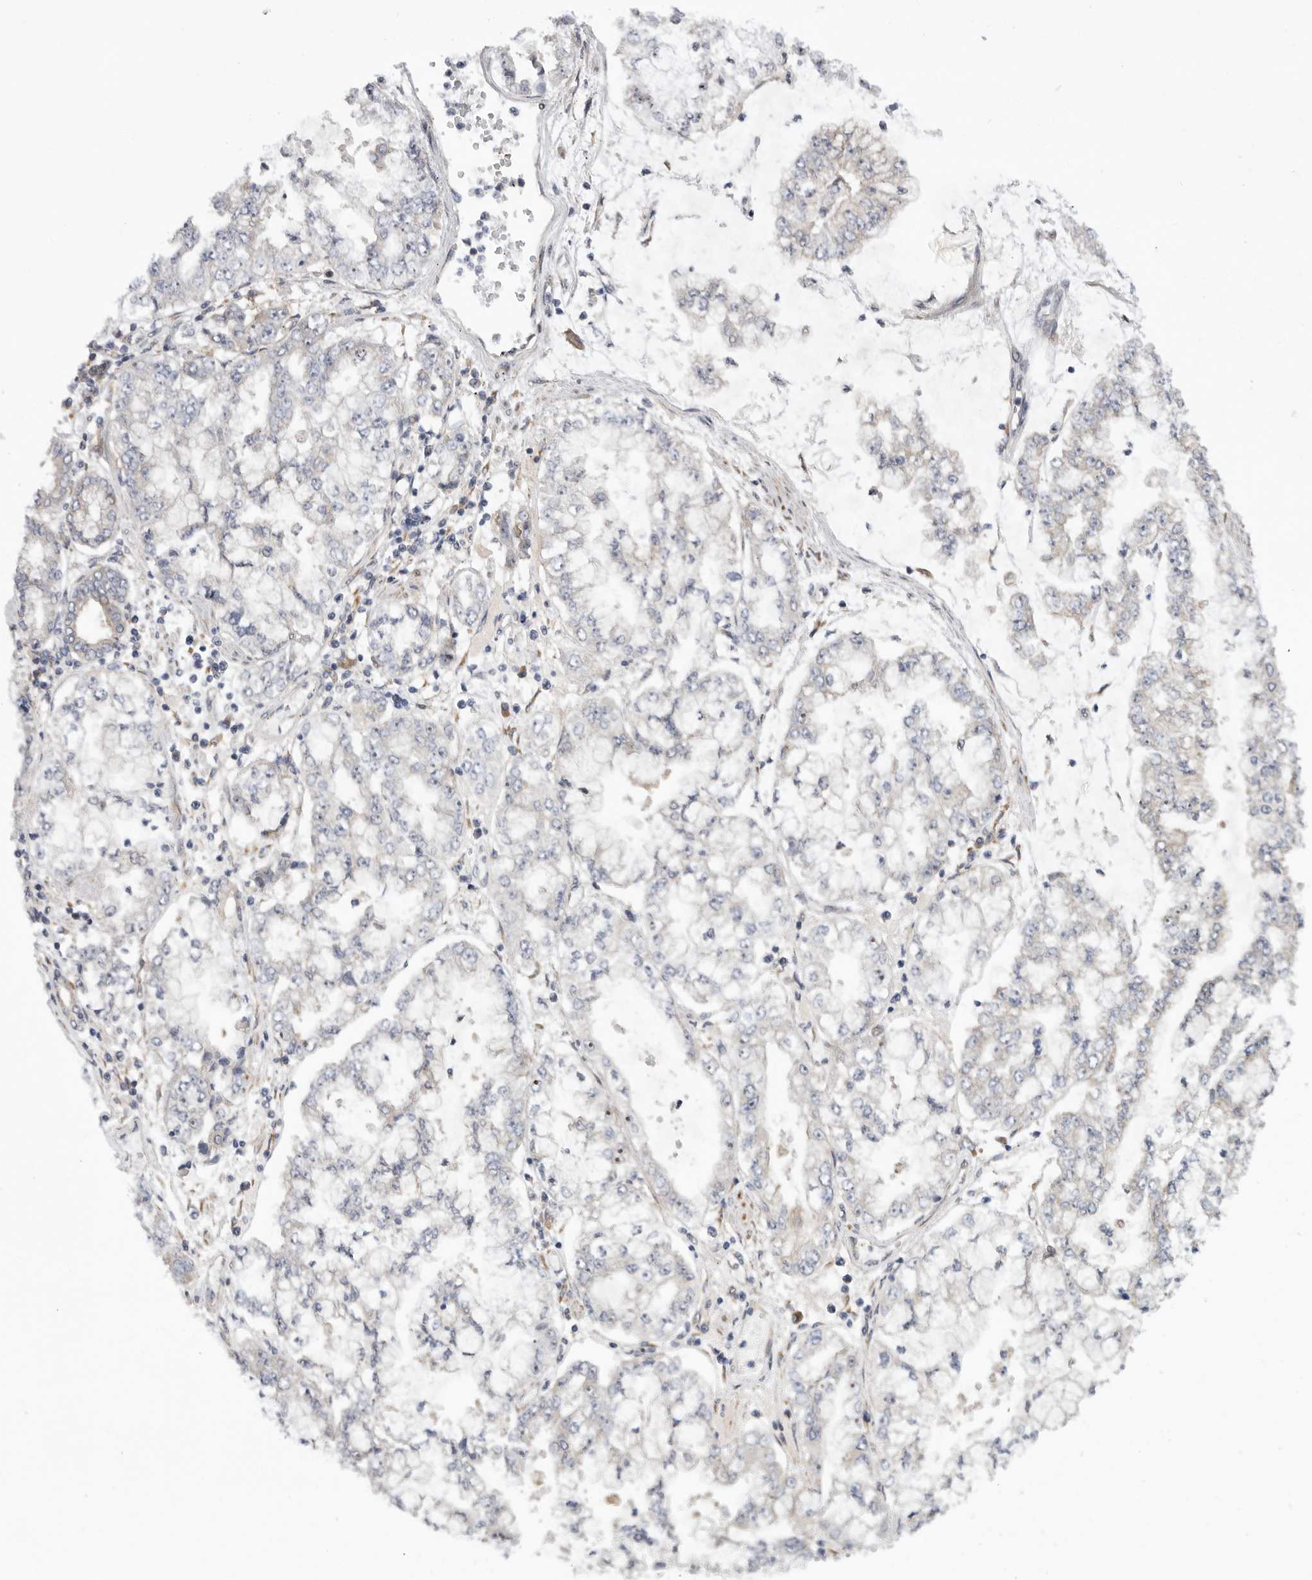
{"staining": {"intensity": "negative", "quantity": "none", "location": "none"}, "tissue": "stomach cancer", "cell_type": "Tumor cells", "image_type": "cancer", "snomed": [{"axis": "morphology", "description": "Adenocarcinoma, NOS"}, {"axis": "topography", "description": "Stomach"}], "caption": "This is an immunohistochemistry (IHC) image of adenocarcinoma (stomach). There is no staining in tumor cells.", "gene": "FBXO43", "patient": {"sex": "male", "age": 76}}